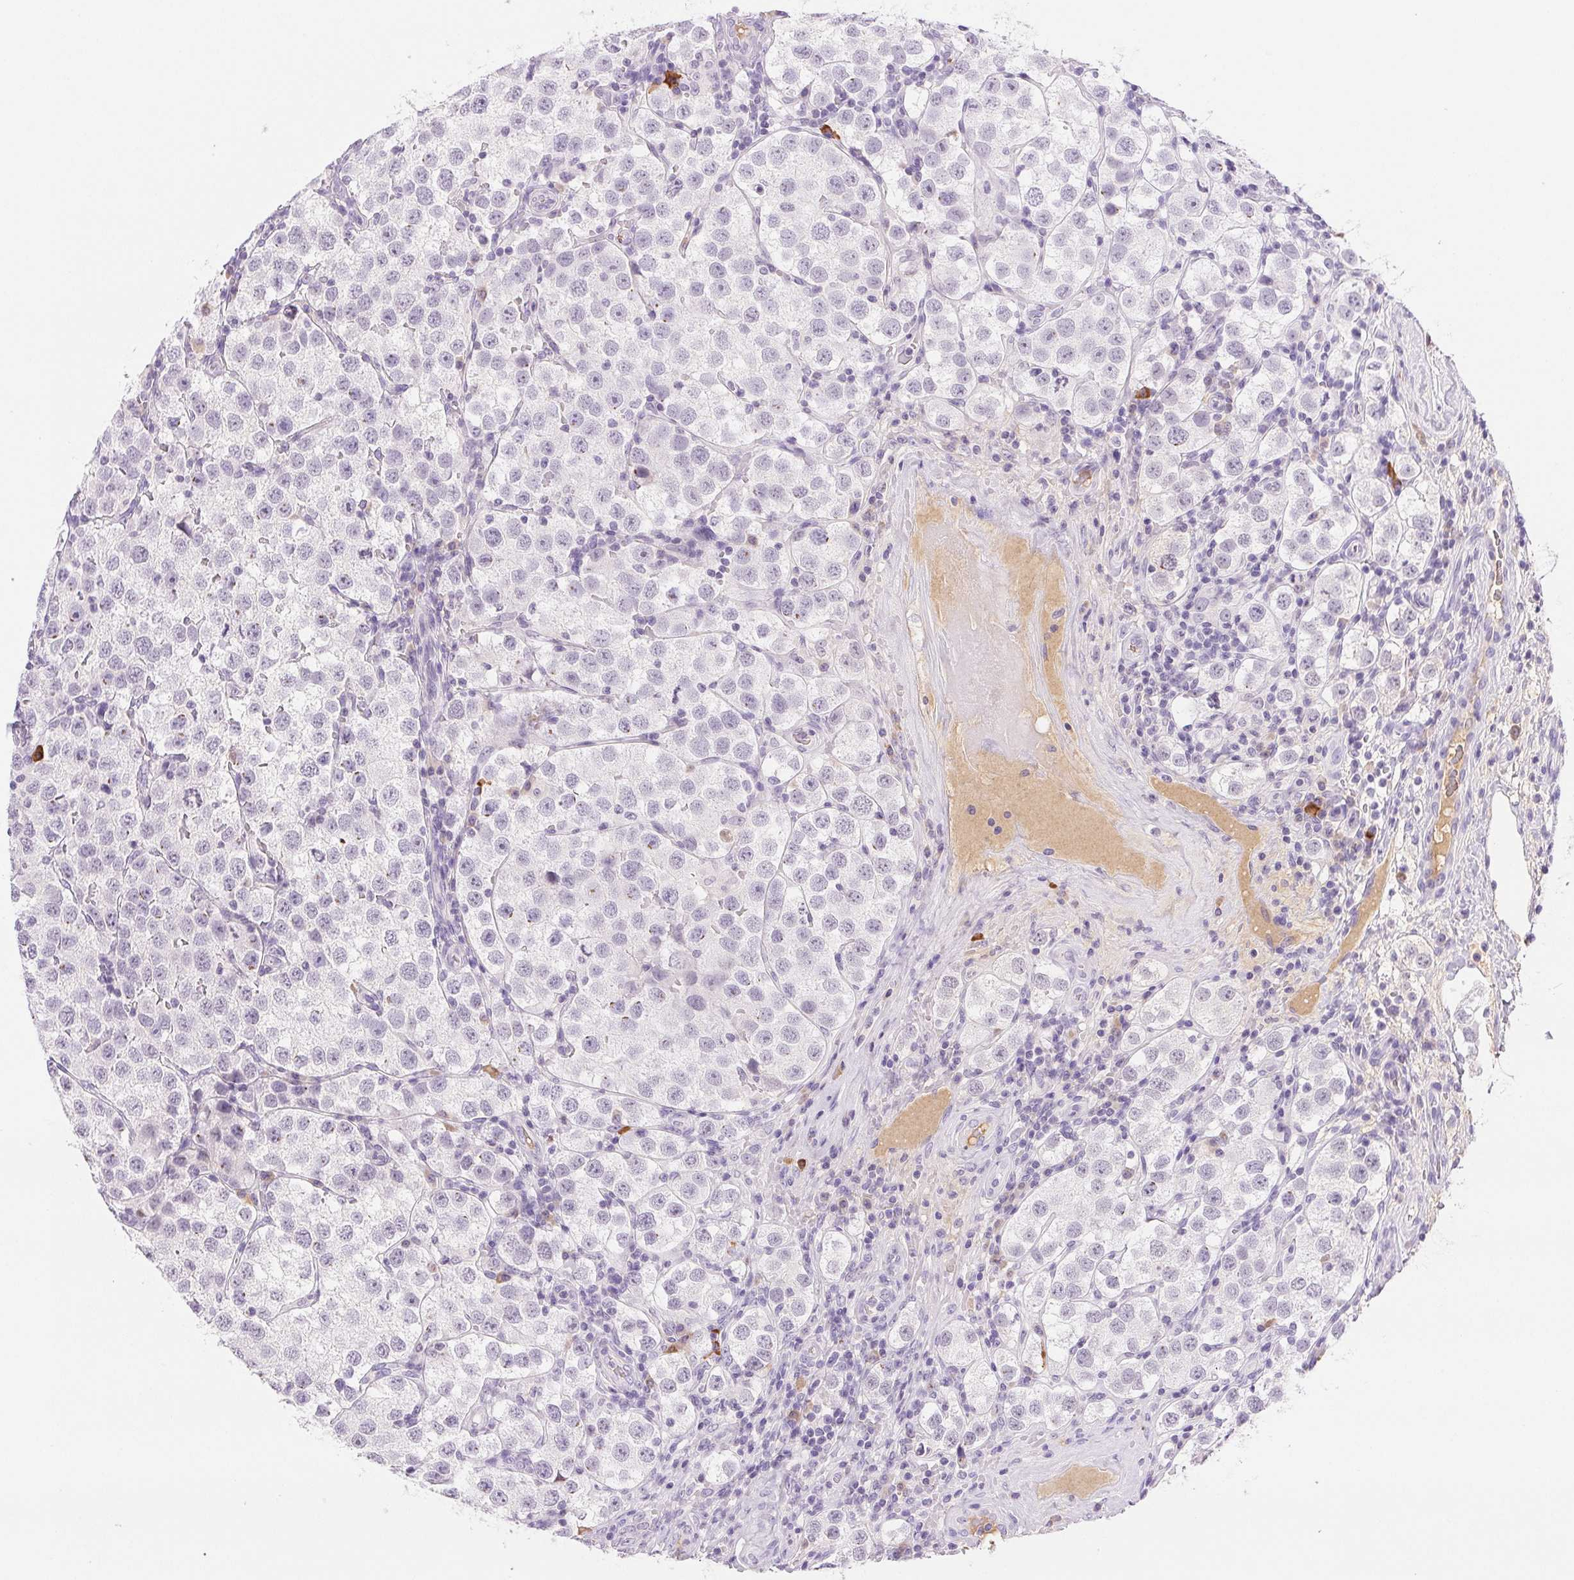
{"staining": {"intensity": "negative", "quantity": "none", "location": "none"}, "tissue": "testis cancer", "cell_type": "Tumor cells", "image_type": "cancer", "snomed": [{"axis": "morphology", "description": "Seminoma, NOS"}, {"axis": "topography", "description": "Testis"}], "caption": "Human seminoma (testis) stained for a protein using immunohistochemistry displays no positivity in tumor cells.", "gene": "IFIT1B", "patient": {"sex": "male", "age": 37}}